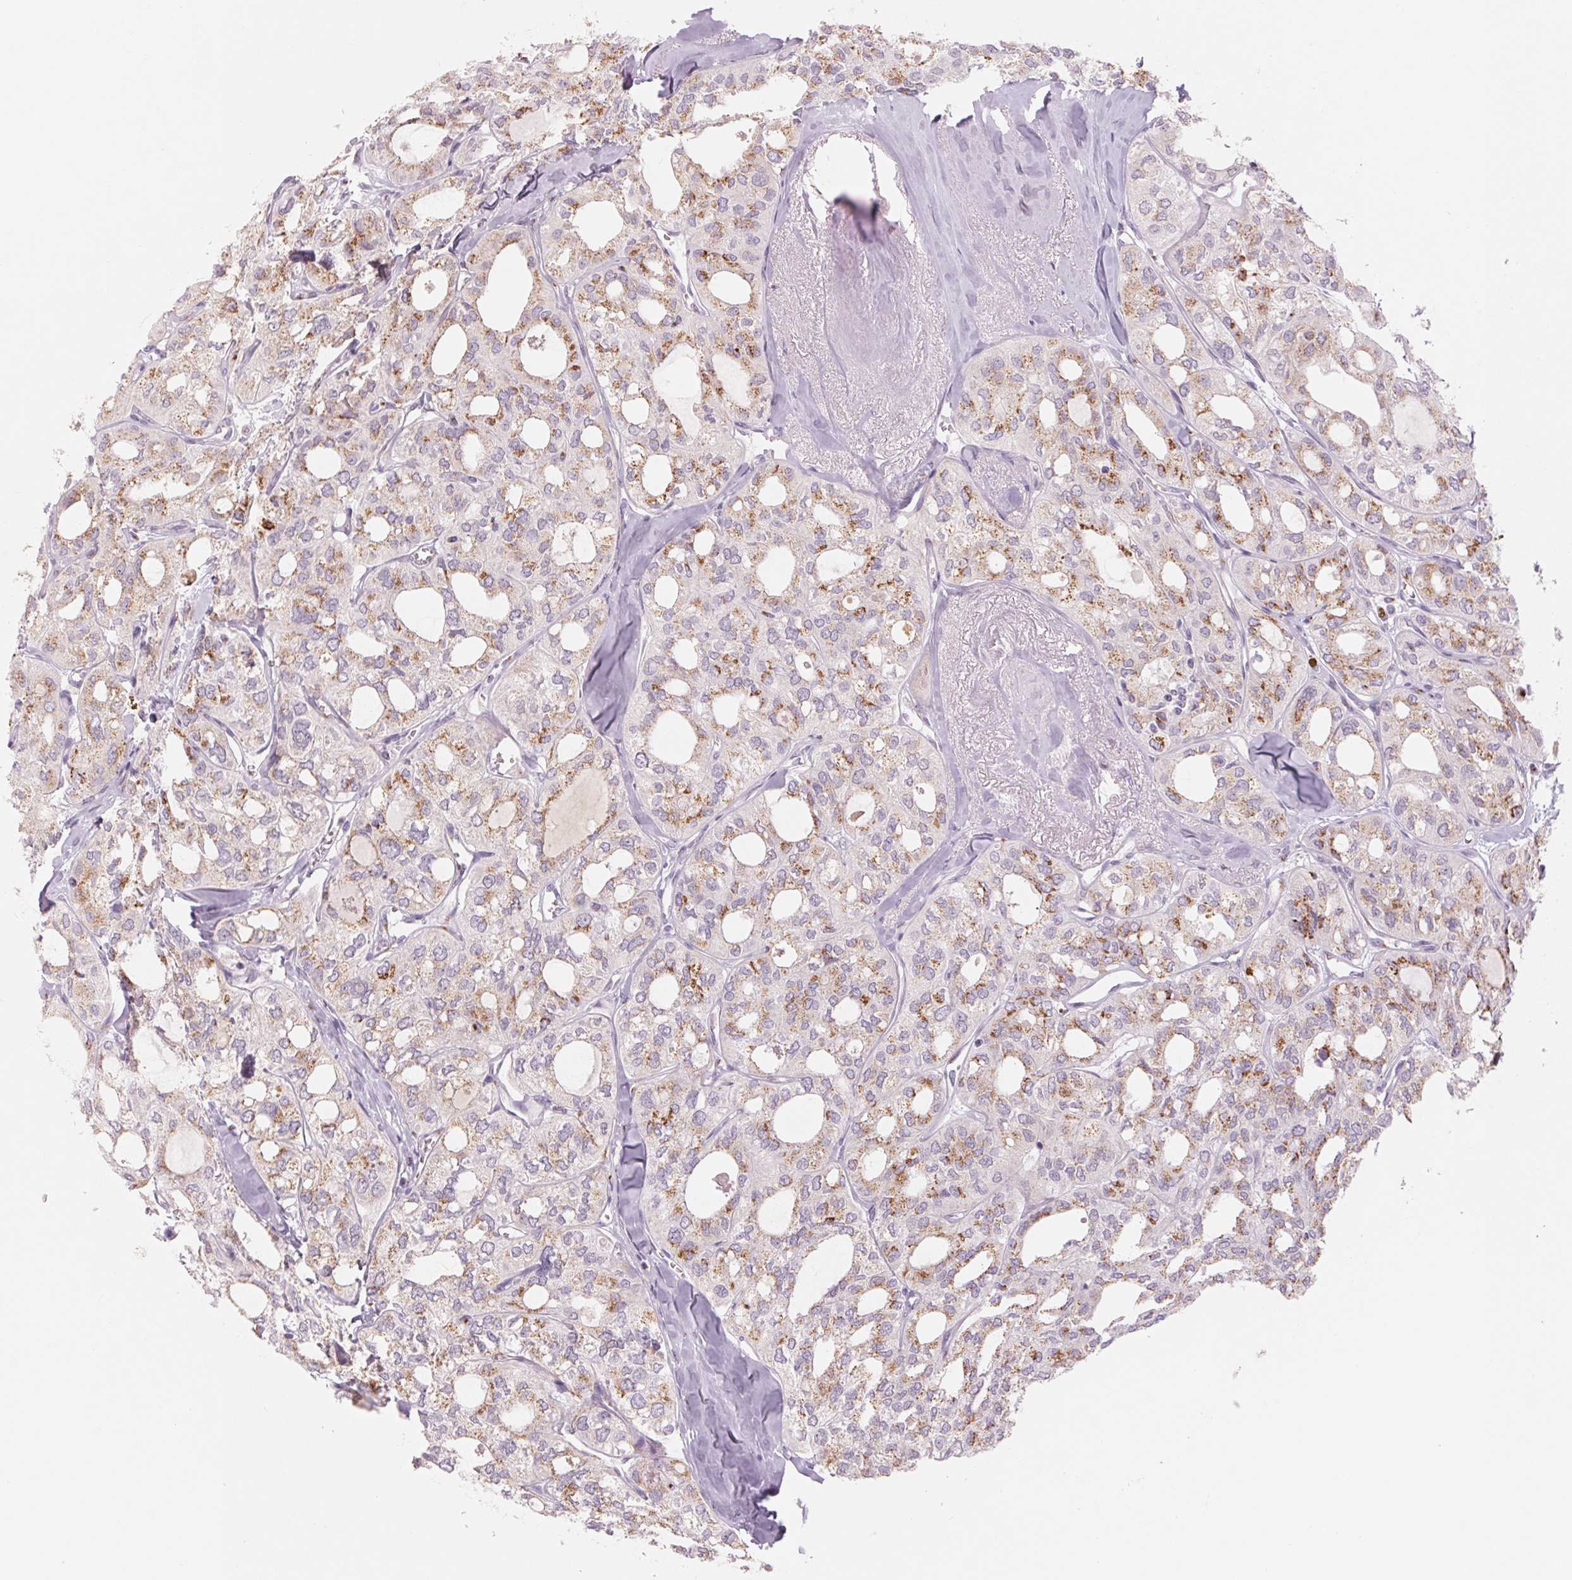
{"staining": {"intensity": "moderate", "quantity": "25%-75%", "location": "cytoplasmic/membranous"}, "tissue": "thyroid cancer", "cell_type": "Tumor cells", "image_type": "cancer", "snomed": [{"axis": "morphology", "description": "Follicular adenoma carcinoma, NOS"}, {"axis": "topography", "description": "Thyroid gland"}], "caption": "Immunohistochemical staining of human follicular adenoma carcinoma (thyroid) displays medium levels of moderate cytoplasmic/membranous protein positivity in approximately 25%-75% of tumor cells.", "gene": "GALNT7", "patient": {"sex": "male", "age": 75}}